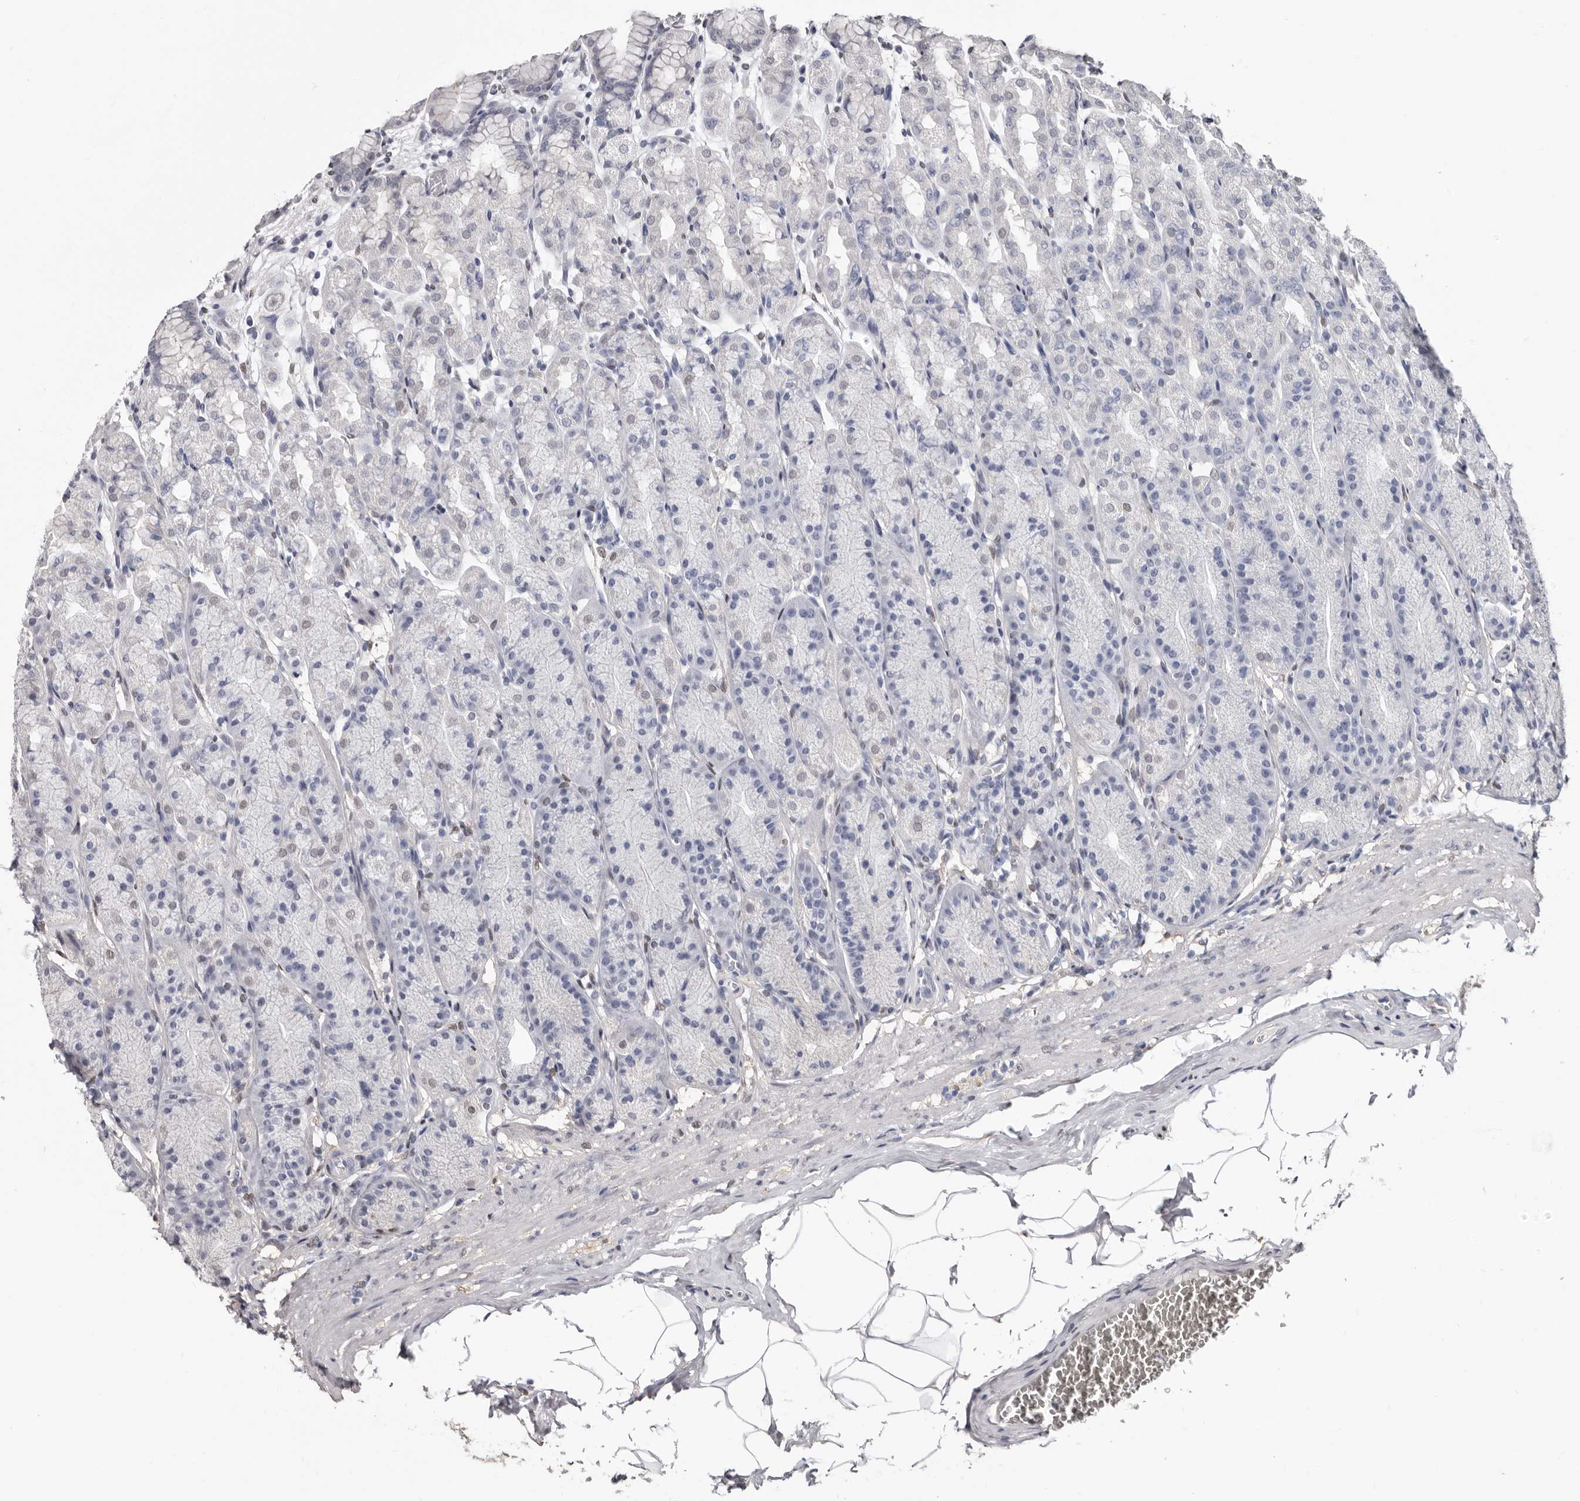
{"staining": {"intensity": "negative", "quantity": "none", "location": "none"}, "tissue": "stomach", "cell_type": "Glandular cells", "image_type": "normal", "snomed": [{"axis": "morphology", "description": "Normal tissue, NOS"}, {"axis": "topography", "description": "Stomach"}], "caption": "Immunohistochemistry (IHC) photomicrograph of benign stomach: stomach stained with DAB demonstrates no significant protein staining in glandular cells. (DAB (3,3'-diaminobenzidine) IHC, high magnification).", "gene": "KHDRBS2", "patient": {"sex": "male", "age": 42}}